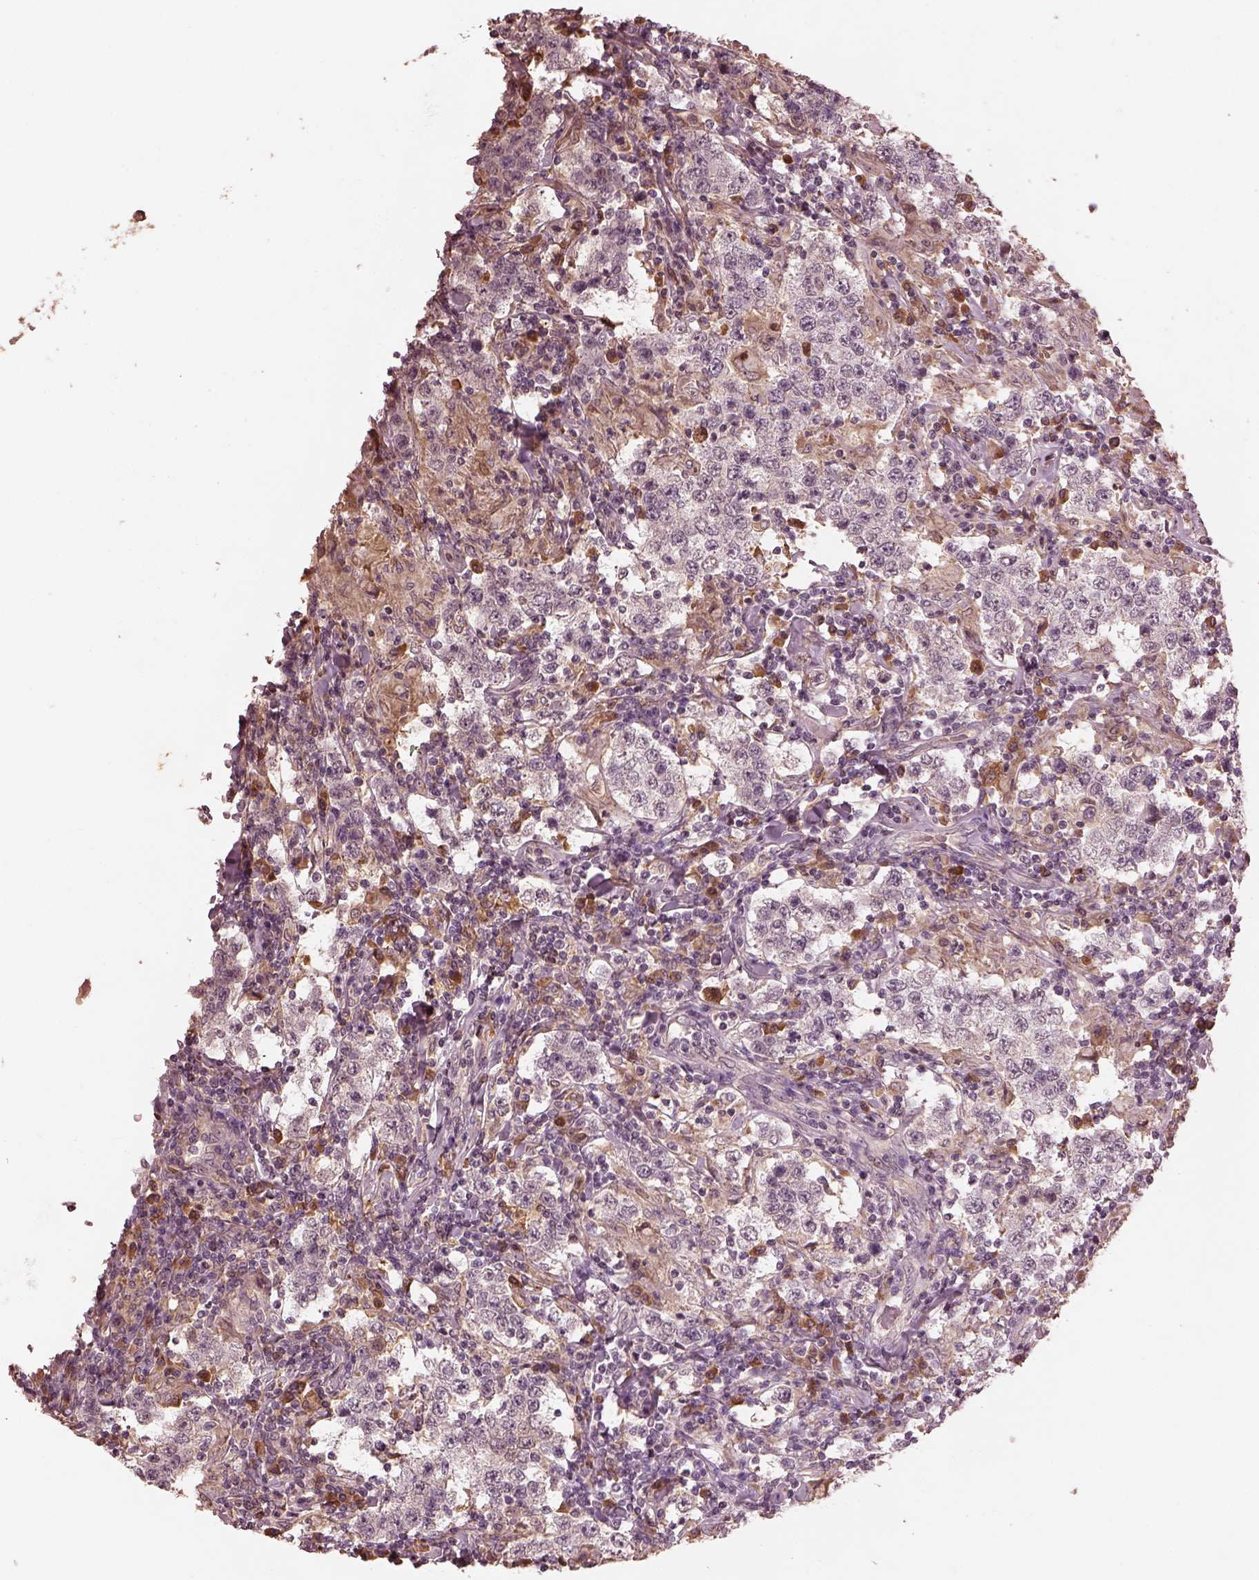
{"staining": {"intensity": "negative", "quantity": "none", "location": "none"}, "tissue": "testis cancer", "cell_type": "Tumor cells", "image_type": "cancer", "snomed": [{"axis": "morphology", "description": "Seminoma, NOS"}, {"axis": "morphology", "description": "Carcinoma, Embryonal, NOS"}, {"axis": "topography", "description": "Testis"}], "caption": "IHC of testis seminoma reveals no positivity in tumor cells. Nuclei are stained in blue.", "gene": "CALR3", "patient": {"sex": "male", "age": 41}}